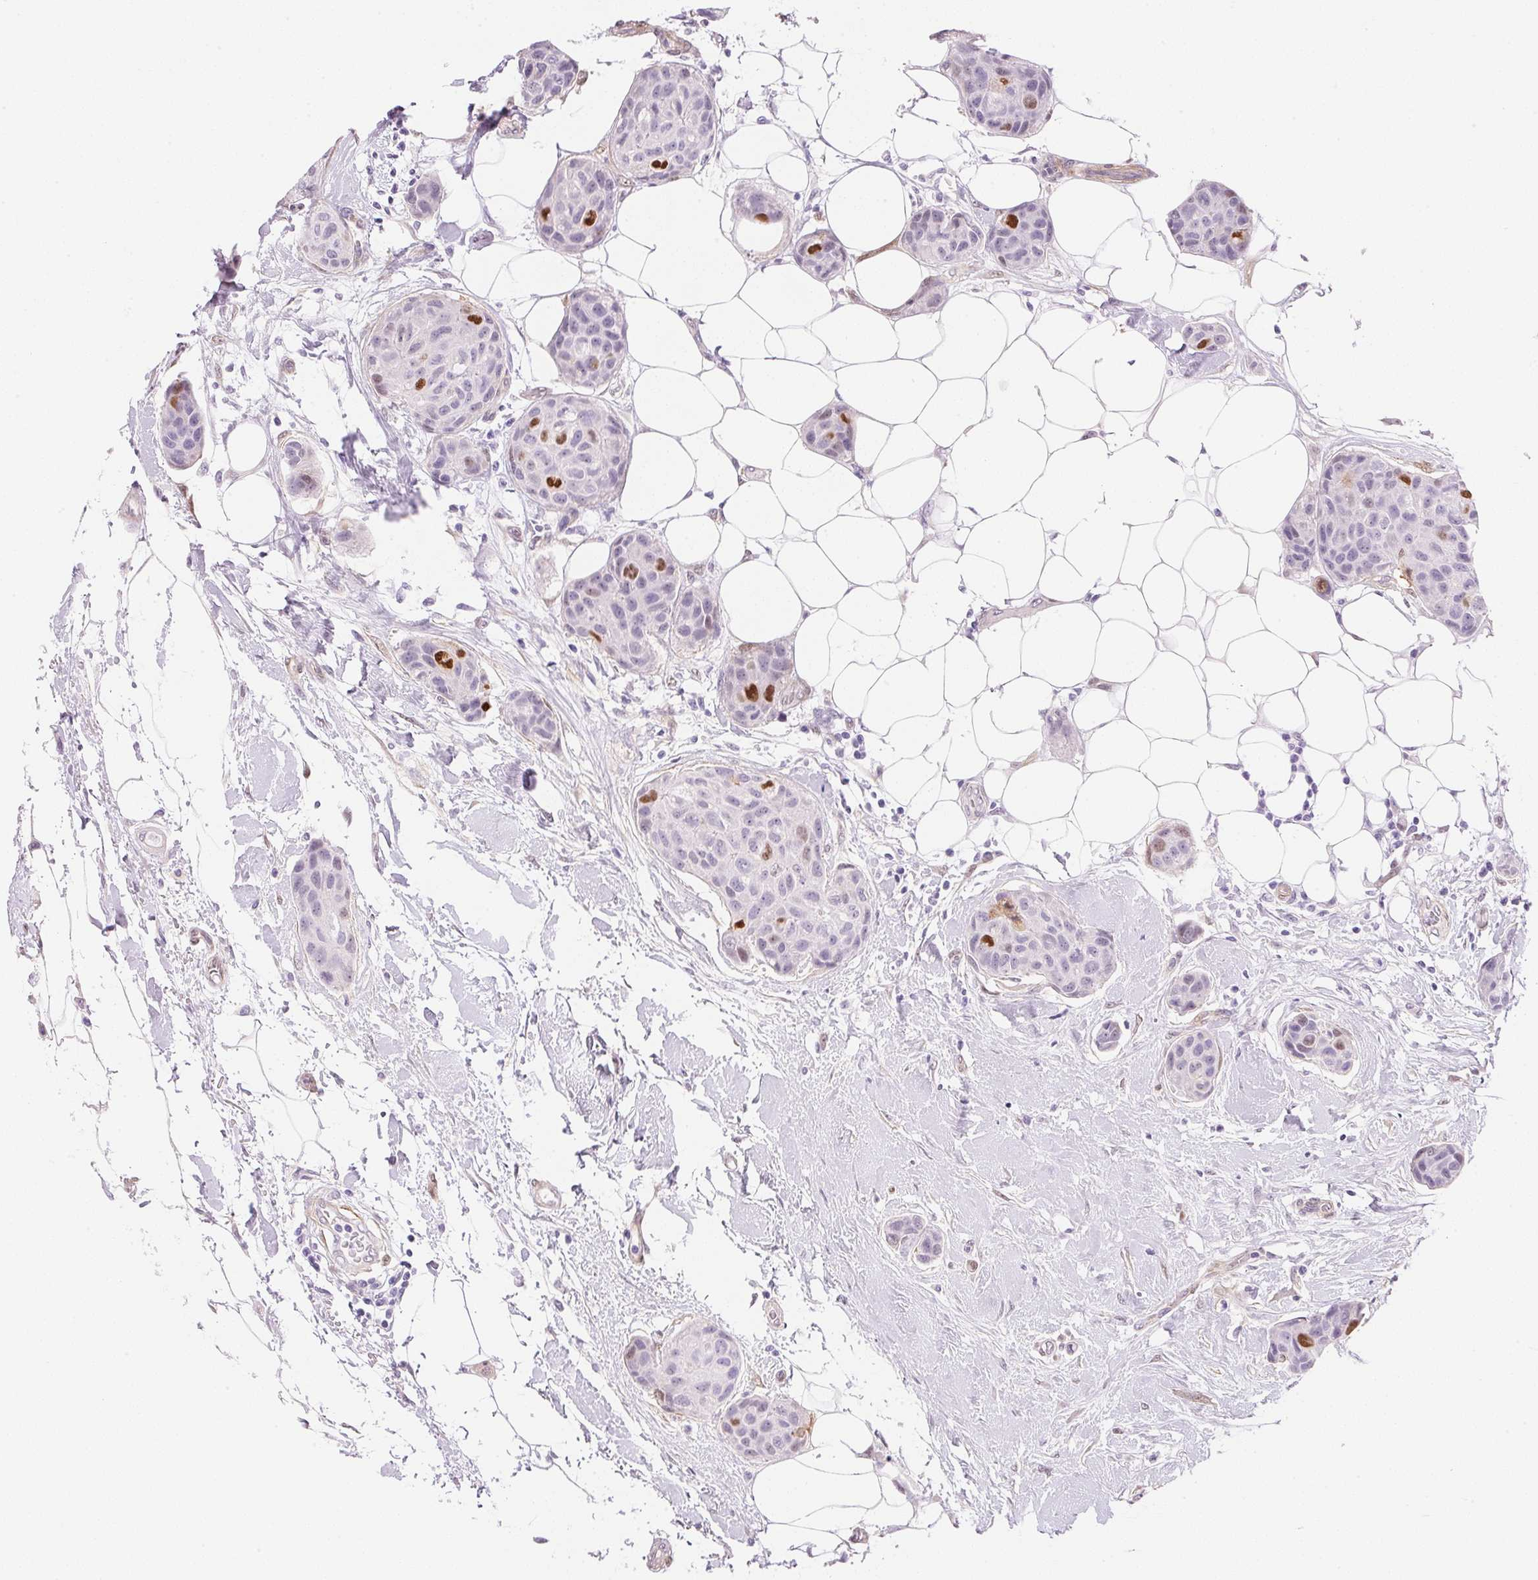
{"staining": {"intensity": "strong", "quantity": "<25%", "location": "nuclear"}, "tissue": "breast cancer", "cell_type": "Tumor cells", "image_type": "cancer", "snomed": [{"axis": "morphology", "description": "Duct carcinoma"}, {"axis": "topography", "description": "Breast"}, {"axis": "topography", "description": "Lymph node"}], "caption": "This image displays breast cancer (invasive ductal carcinoma) stained with immunohistochemistry (IHC) to label a protein in brown. The nuclear of tumor cells show strong positivity for the protein. Nuclei are counter-stained blue.", "gene": "SMTN", "patient": {"sex": "female", "age": 80}}